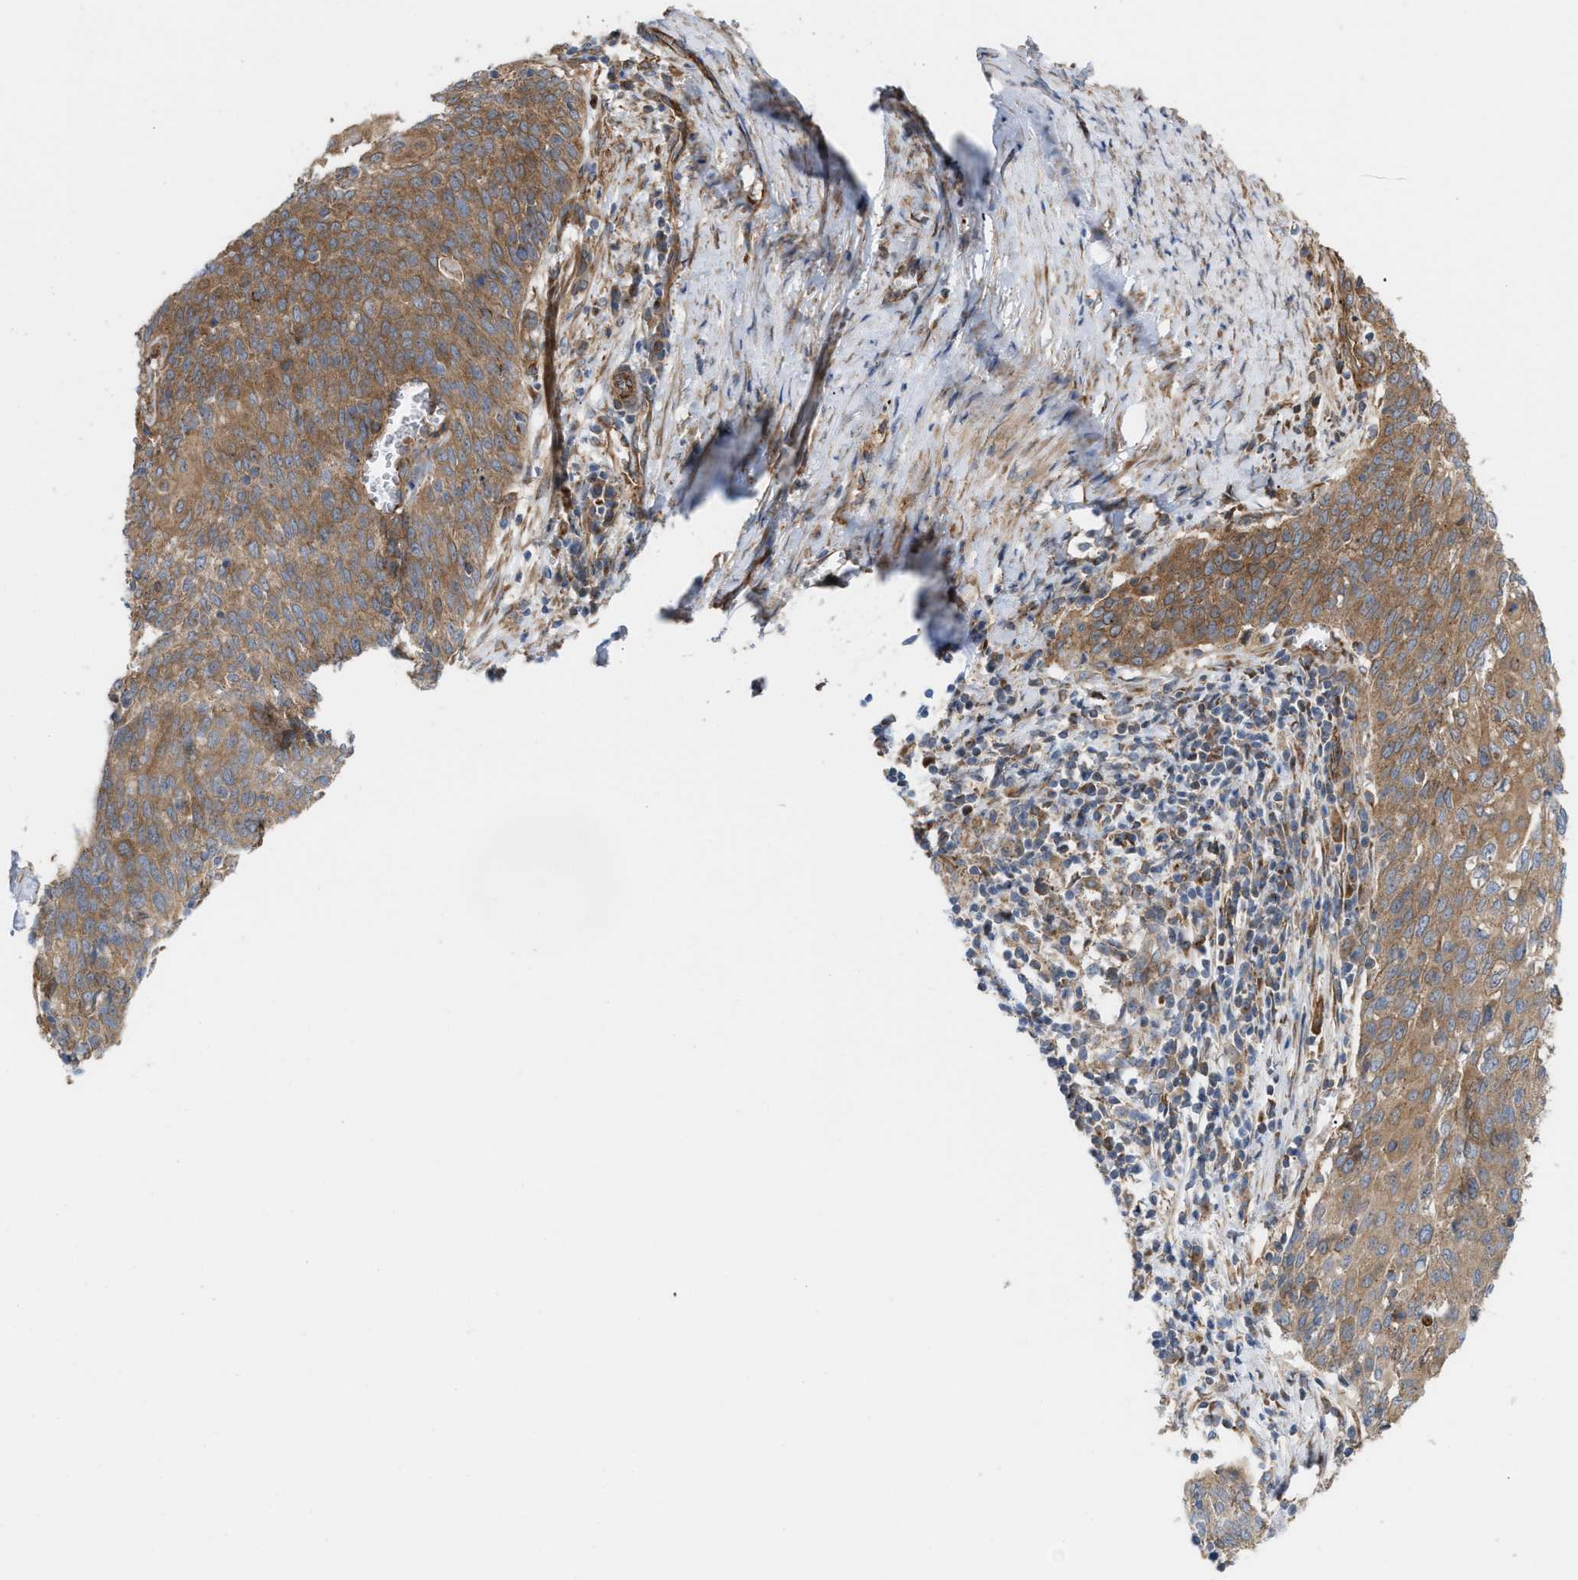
{"staining": {"intensity": "moderate", "quantity": ">75%", "location": "cytoplasmic/membranous"}, "tissue": "cervical cancer", "cell_type": "Tumor cells", "image_type": "cancer", "snomed": [{"axis": "morphology", "description": "Squamous cell carcinoma, NOS"}, {"axis": "topography", "description": "Cervix"}], "caption": "Immunohistochemistry (IHC) micrograph of cervical squamous cell carcinoma stained for a protein (brown), which displays medium levels of moderate cytoplasmic/membranous staining in about >75% of tumor cells.", "gene": "EPS15L1", "patient": {"sex": "female", "age": 39}}